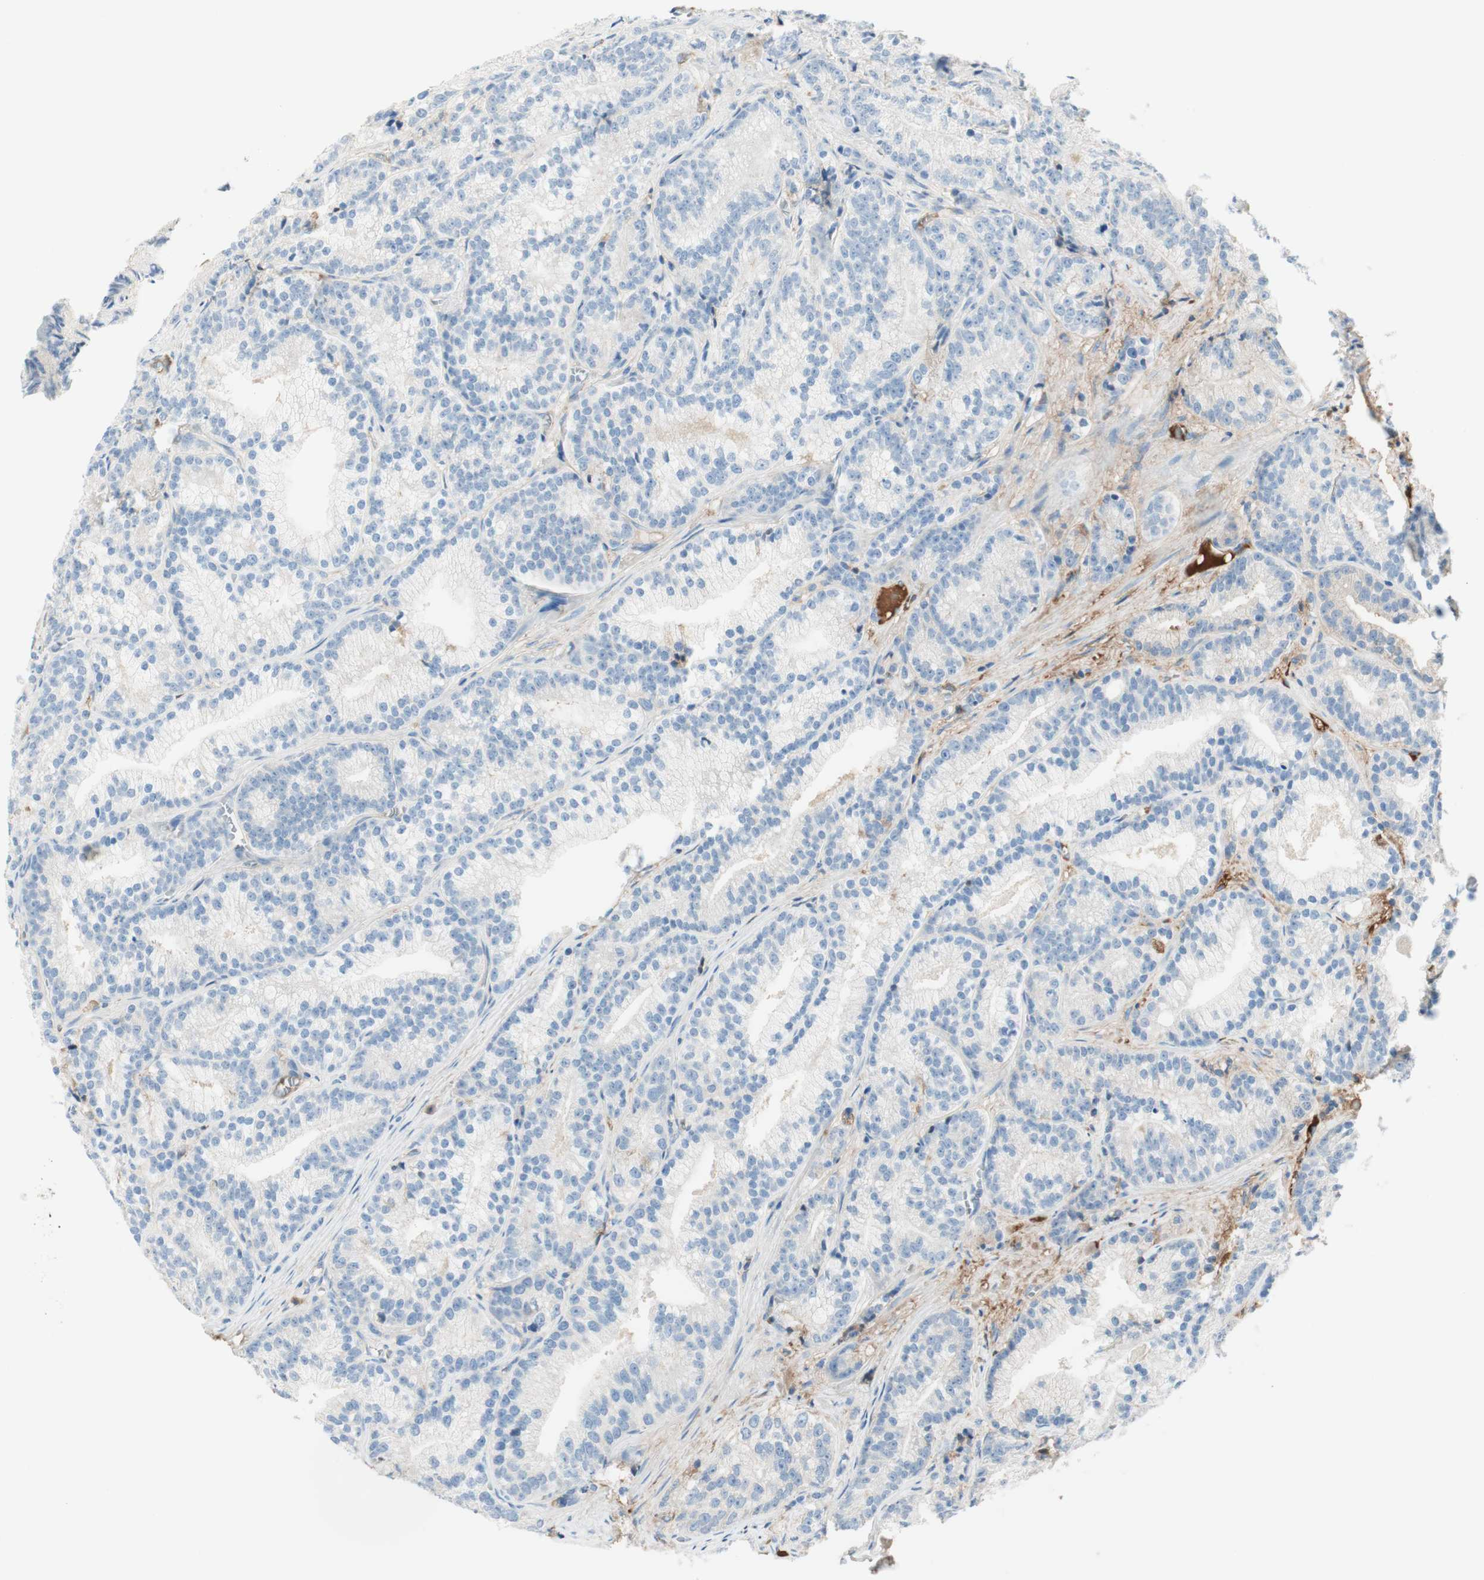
{"staining": {"intensity": "negative", "quantity": "none", "location": "none"}, "tissue": "prostate cancer", "cell_type": "Tumor cells", "image_type": "cancer", "snomed": [{"axis": "morphology", "description": "Adenocarcinoma, Low grade"}, {"axis": "topography", "description": "Prostate"}], "caption": "This is an IHC histopathology image of human prostate cancer. There is no positivity in tumor cells.", "gene": "KNG1", "patient": {"sex": "male", "age": 89}}